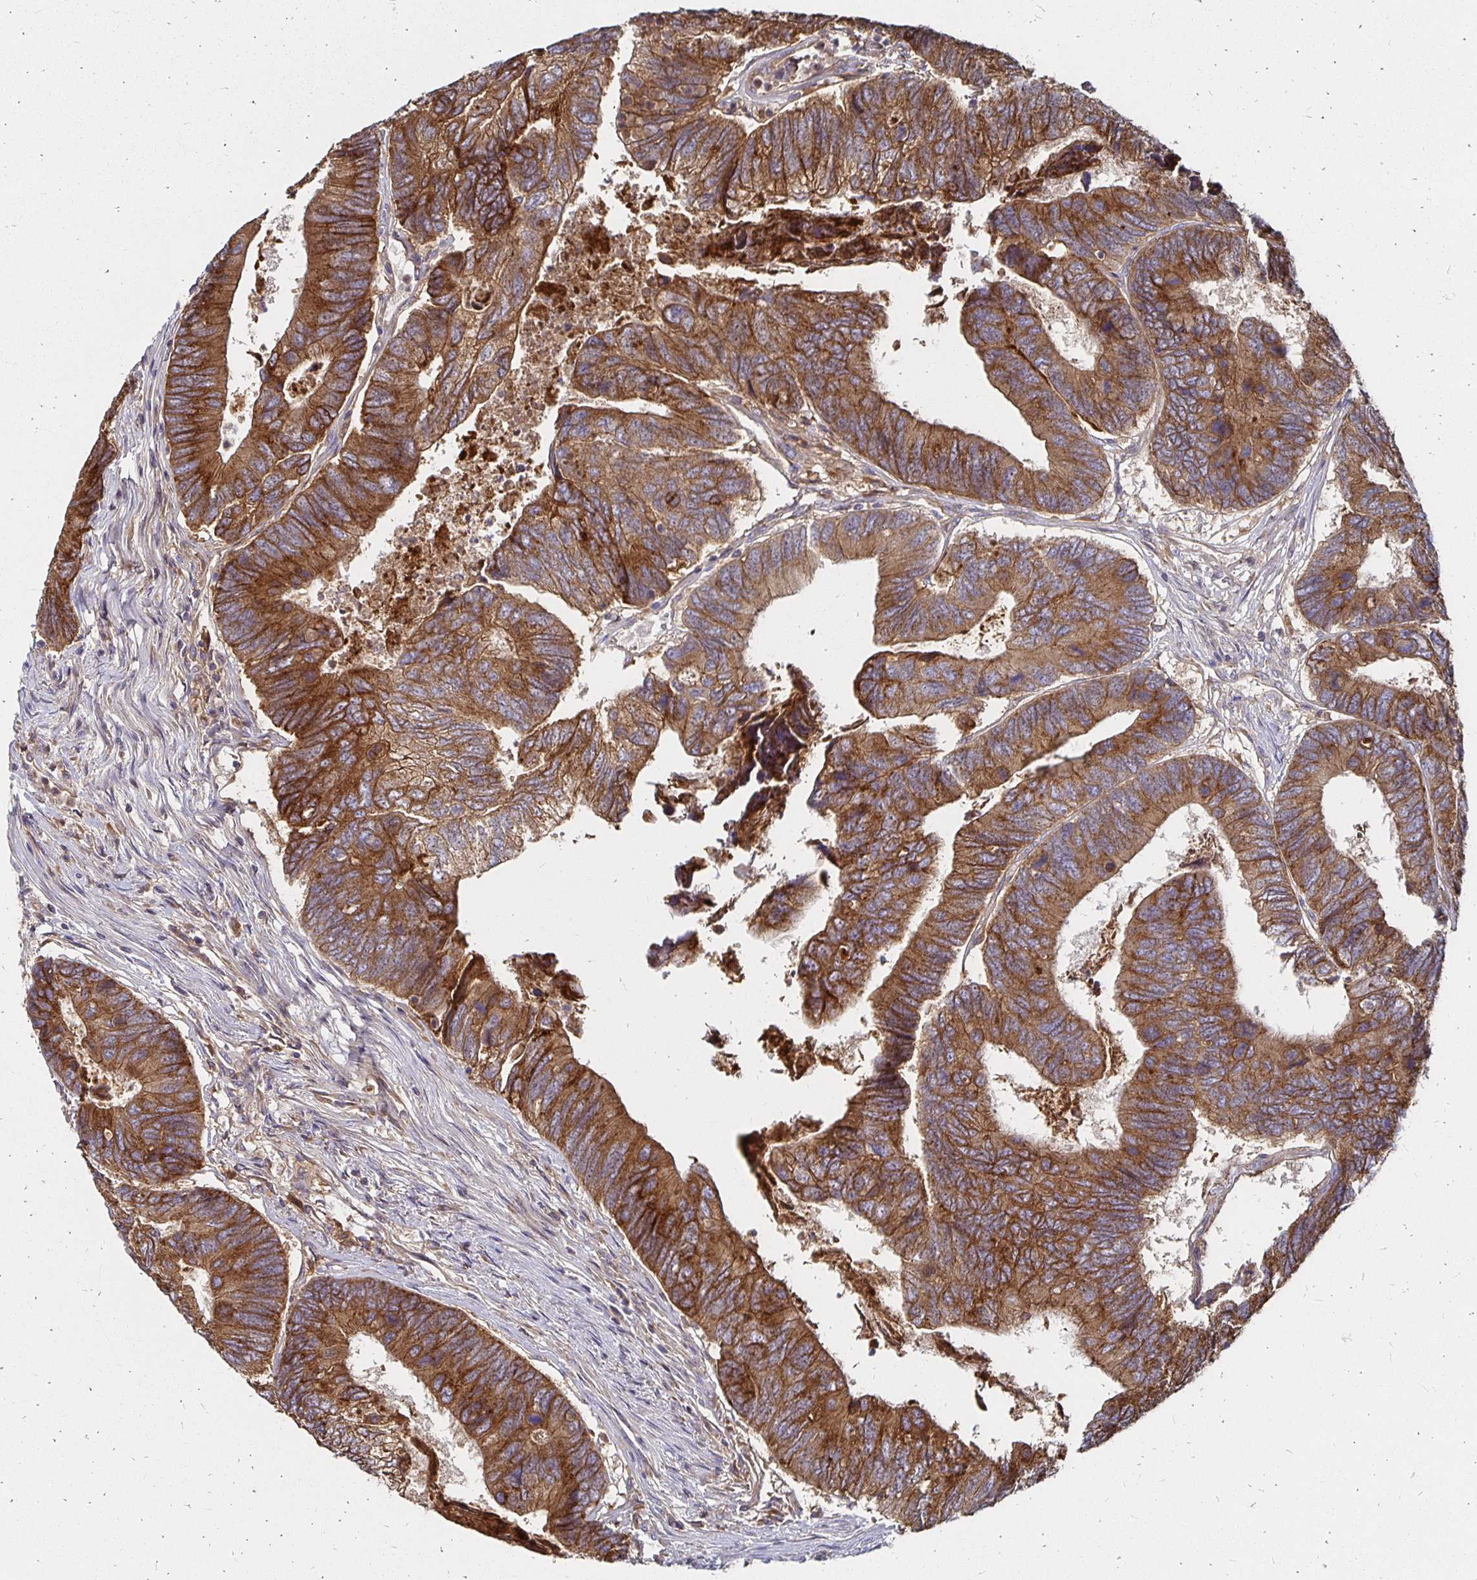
{"staining": {"intensity": "moderate", "quantity": ">75%", "location": "cytoplasmic/membranous"}, "tissue": "colorectal cancer", "cell_type": "Tumor cells", "image_type": "cancer", "snomed": [{"axis": "morphology", "description": "Adenocarcinoma, NOS"}, {"axis": "topography", "description": "Colon"}], "caption": "The image reveals immunohistochemical staining of colorectal adenocarcinoma. There is moderate cytoplasmic/membranous staining is identified in about >75% of tumor cells. (Stains: DAB (3,3'-diaminobenzidine) in brown, nuclei in blue, Microscopy: brightfield microscopy at high magnification).", "gene": "NCSTN", "patient": {"sex": "female", "age": 67}}